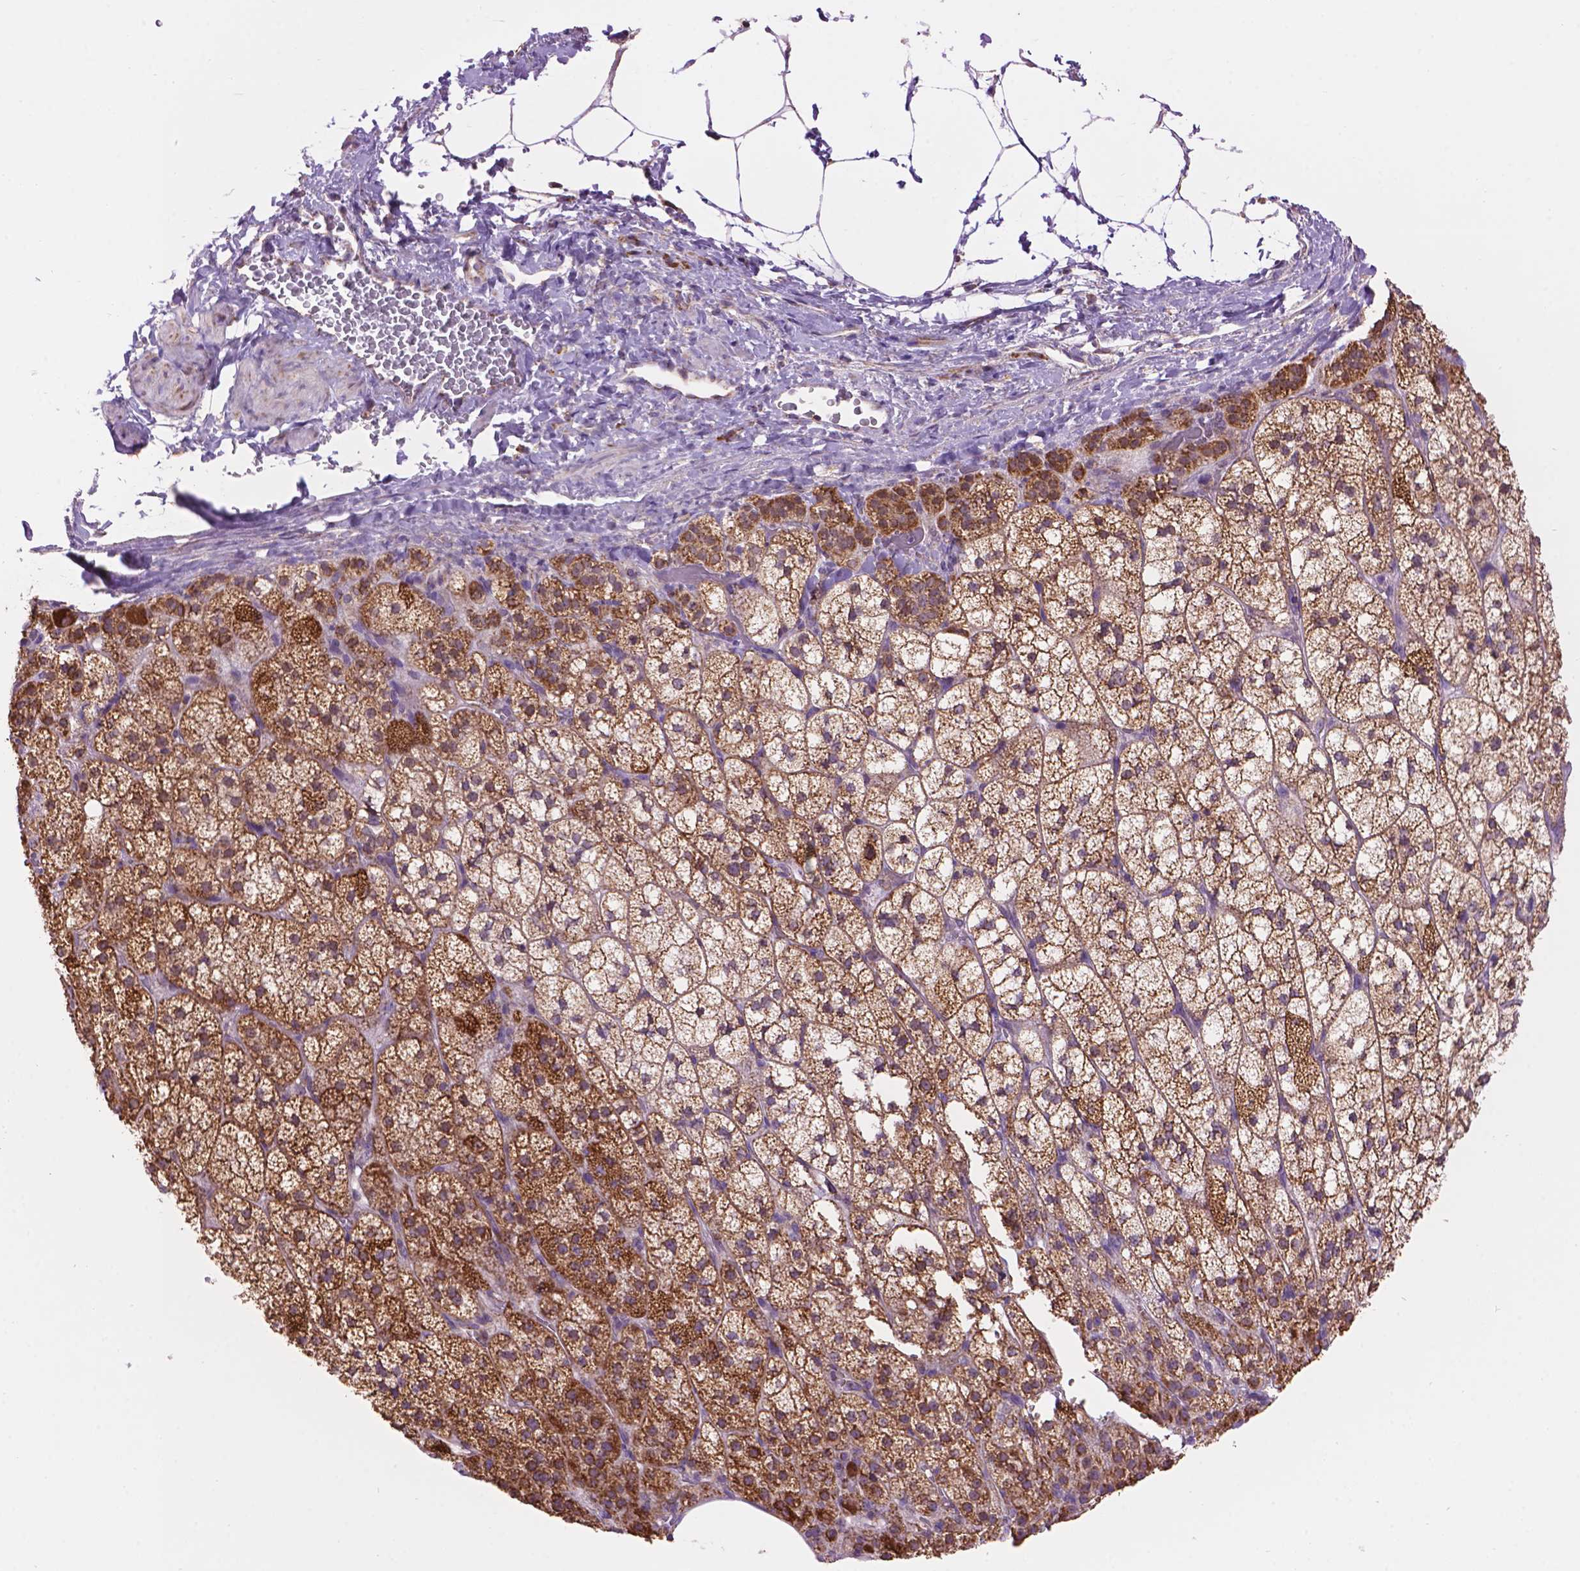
{"staining": {"intensity": "strong", "quantity": ">75%", "location": "cytoplasmic/membranous"}, "tissue": "adrenal gland", "cell_type": "Glandular cells", "image_type": "normal", "snomed": [{"axis": "morphology", "description": "Normal tissue, NOS"}, {"axis": "topography", "description": "Adrenal gland"}], "caption": "Immunohistochemical staining of unremarkable adrenal gland demonstrates >75% levels of strong cytoplasmic/membranous protein staining in about >75% of glandular cells.", "gene": "PYCR3", "patient": {"sex": "female", "age": 60}}